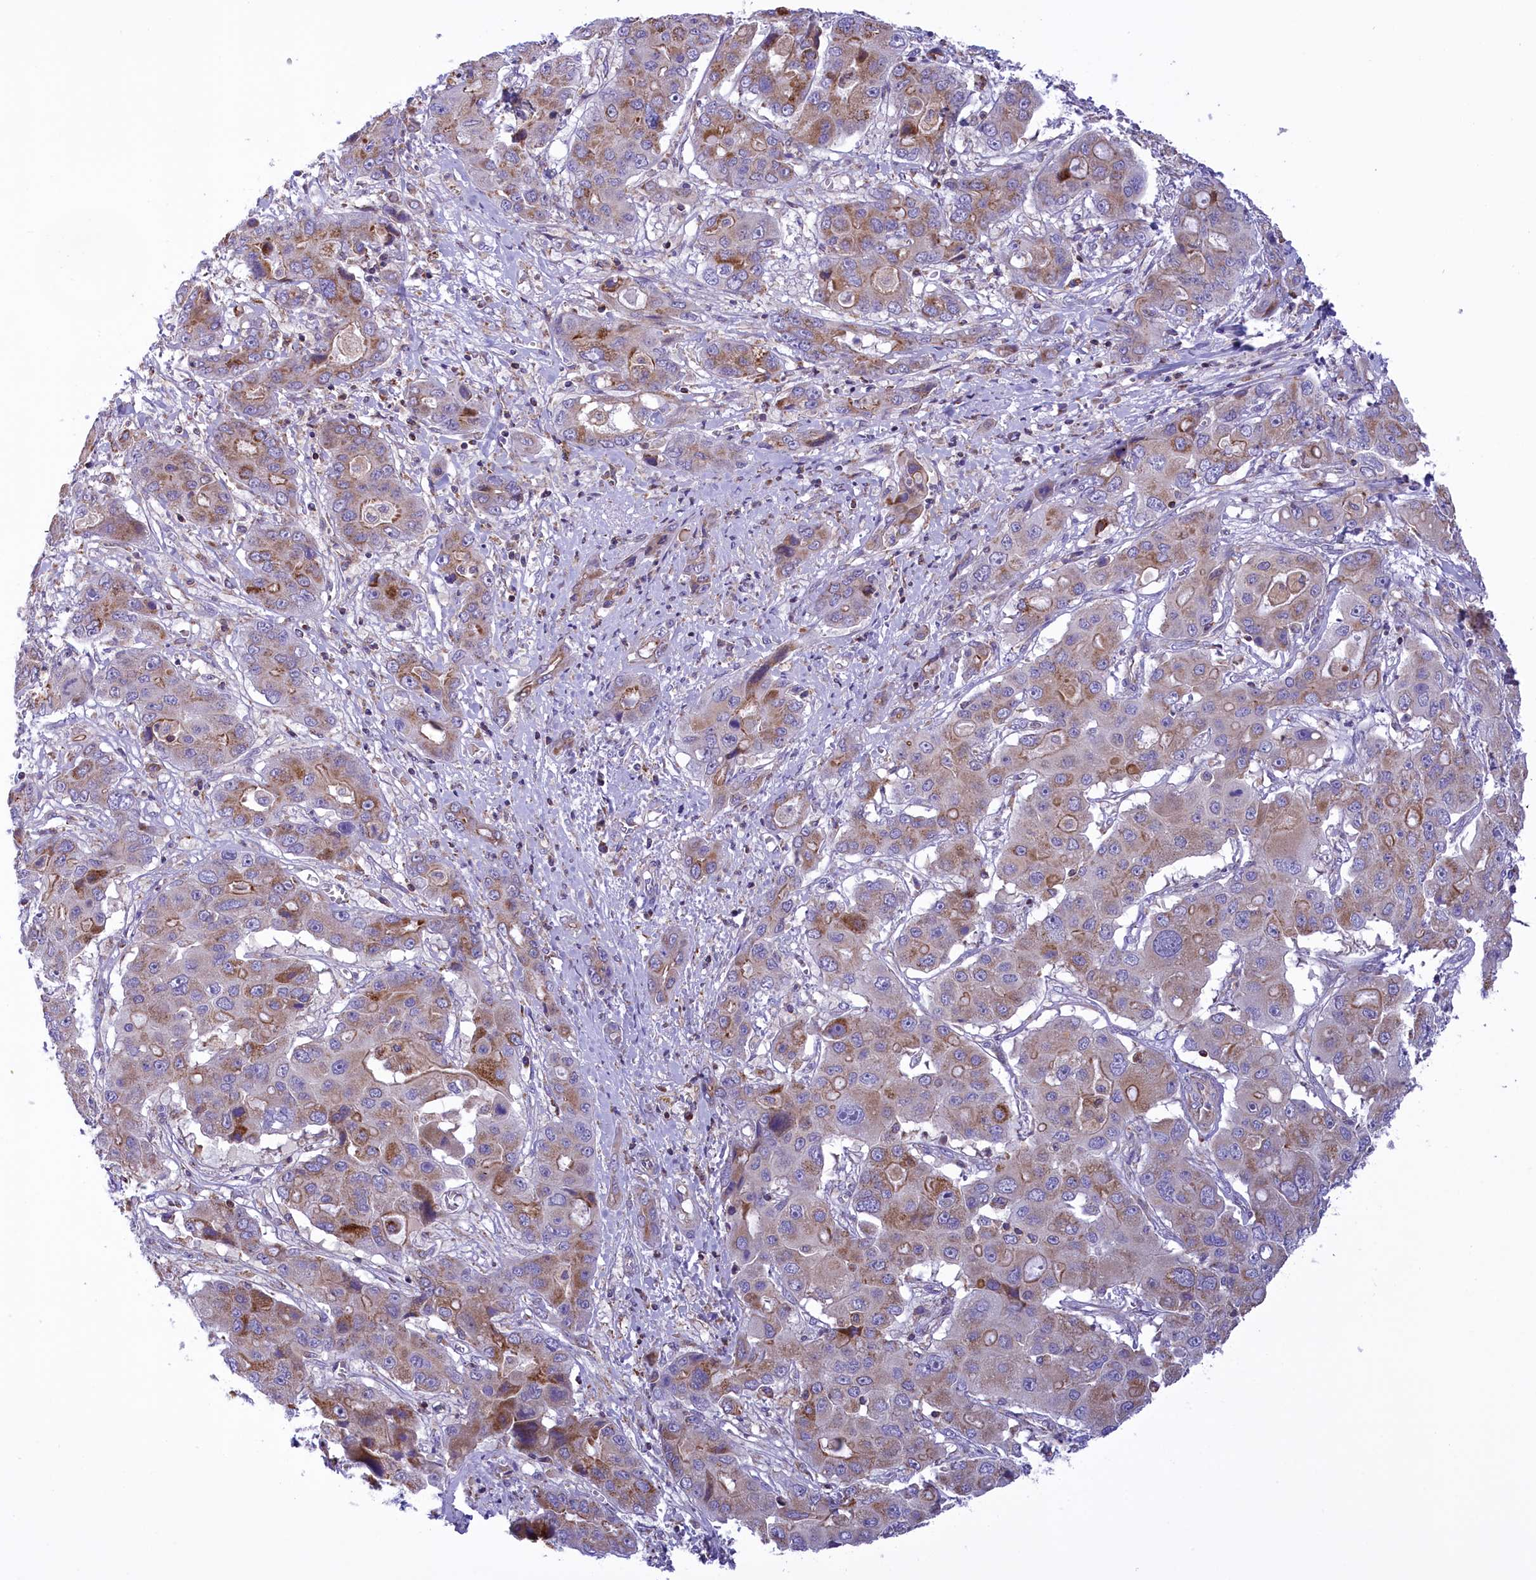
{"staining": {"intensity": "moderate", "quantity": "<25%", "location": "cytoplasmic/membranous"}, "tissue": "liver cancer", "cell_type": "Tumor cells", "image_type": "cancer", "snomed": [{"axis": "morphology", "description": "Cholangiocarcinoma"}, {"axis": "topography", "description": "Liver"}], "caption": "A low amount of moderate cytoplasmic/membranous positivity is present in about <25% of tumor cells in liver cholangiocarcinoma tissue. (DAB IHC, brown staining for protein, blue staining for nuclei).", "gene": "CORO7-PAM16", "patient": {"sex": "male", "age": 67}}